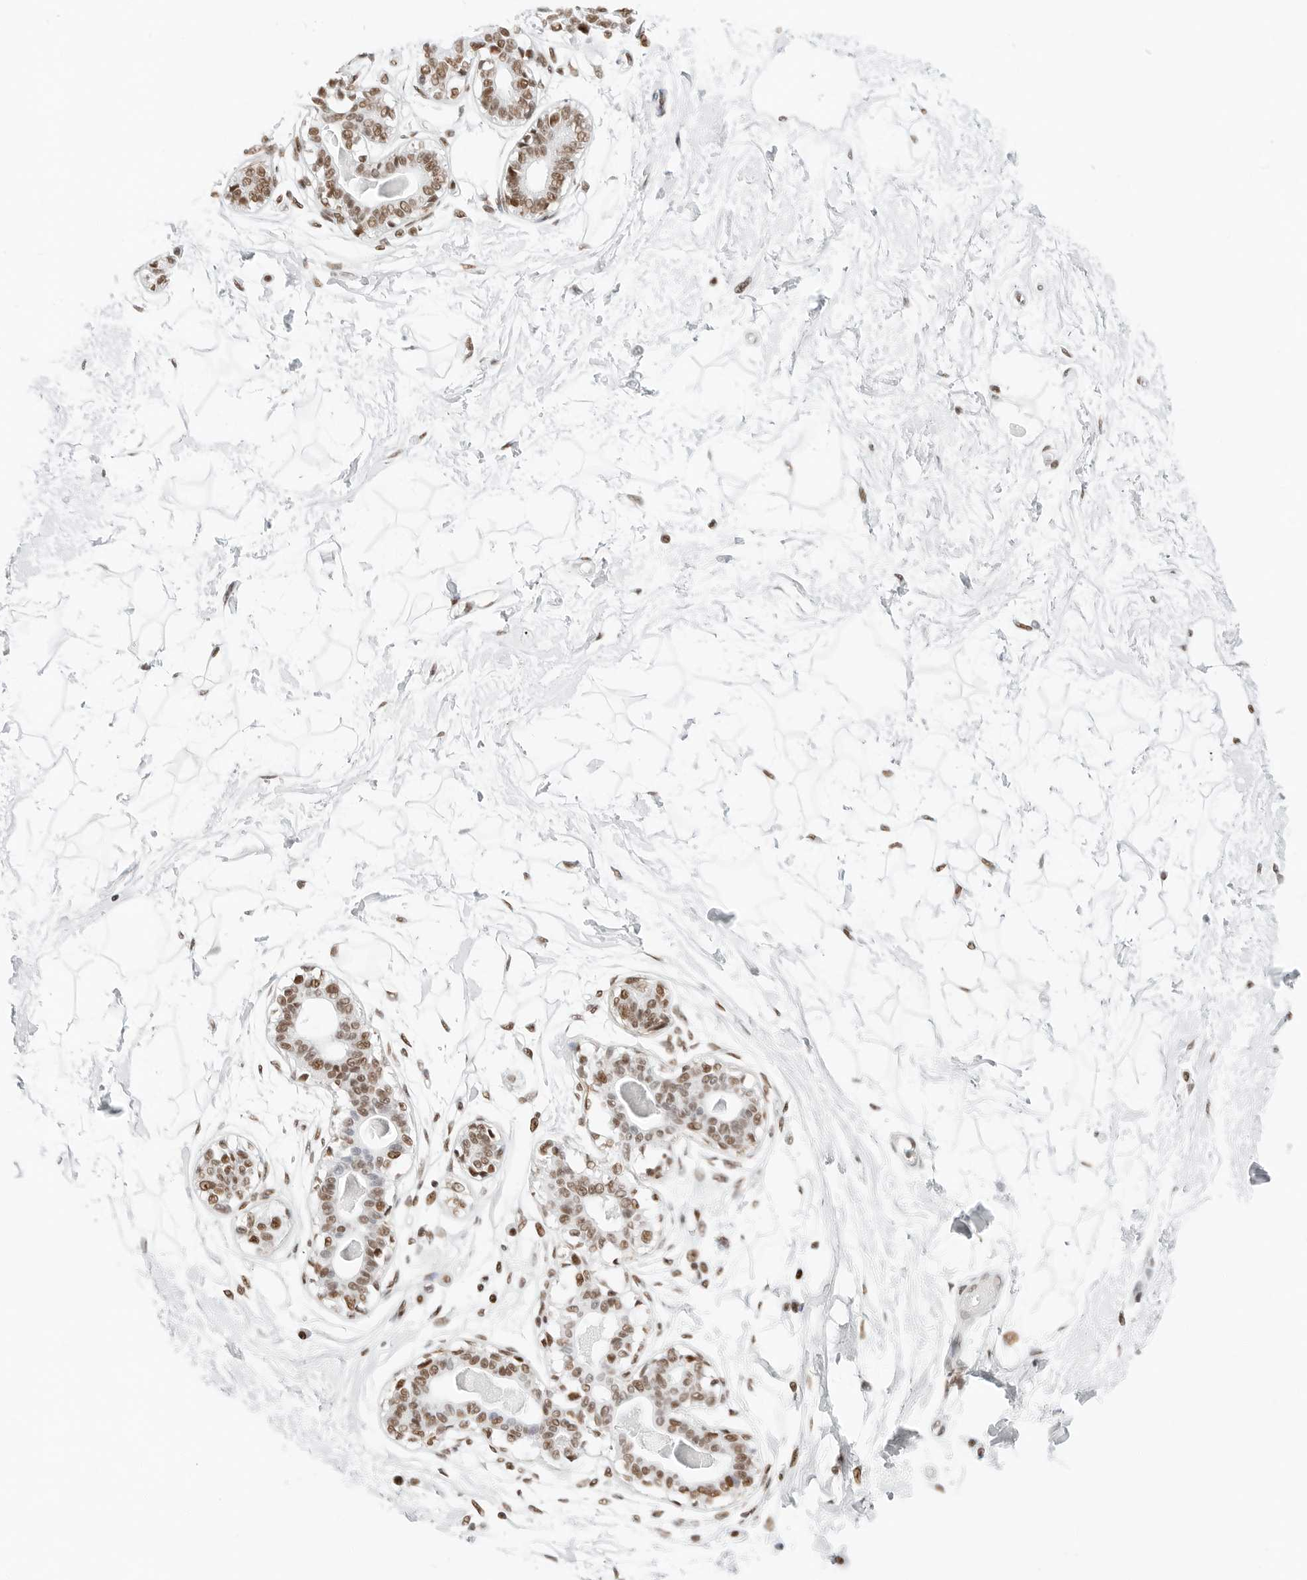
{"staining": {"intensity": "moderate", "quantity": ">75%", "location": "nuclear"}, "tissue": "breast", "cell_type": "Adipocytes", "image_type": "normal", "snomed": [{"axis": "morphology", "description": "Normal tissue, NOS"}, {"axis": "topography", "description": "Breast"}], "caption": "Adipocytes reveal medium levels of moderate nuclear expression in approximately >75% of cells in benign human breast.", "gene": "CRTC2", "patient": {"sex": "female", "age": 45}}